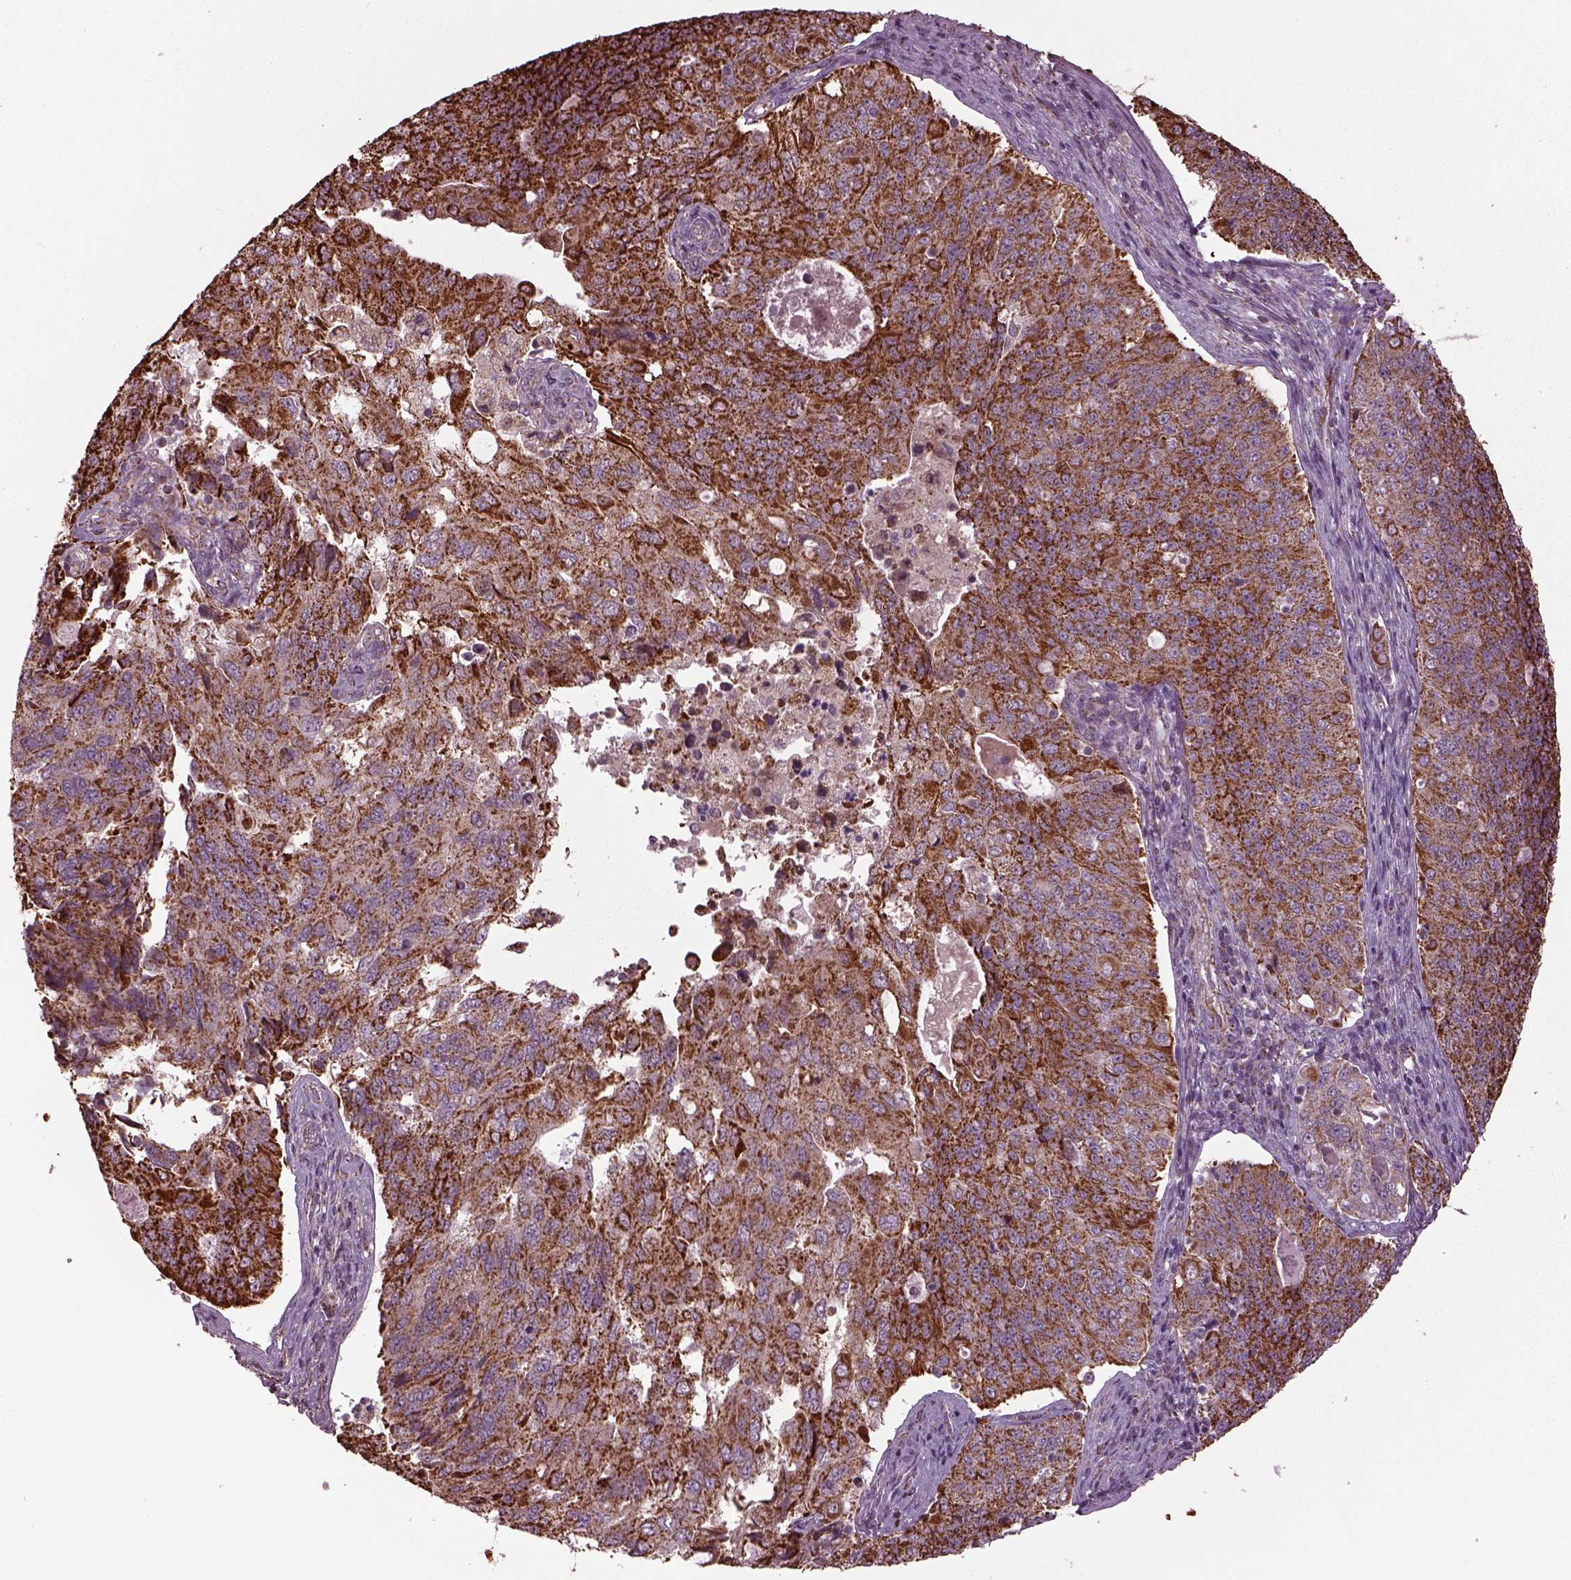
{"staining": {"intensity": "strong", "quantity": ">75%", "location": "cytoplasmic/membranous"}, "tissue": "endometrial cancer", "cell_type": "Tumor cells", "image_type": "cancer", "snomed": [{"axis": "morphology", "description": "Adenocarcinoma, NOS"}, {"axis": "topography", "description": "Endometrium"}], "caption": "Endometrial cancer (adenocarcinoma) stained with DAB immunohistochemistry (IHC) exhibits high levels of strong cytoplasmic/membranous staining in approximately >75% of tumor cells.", "gene": "TMEM254", "patient": {"sex": "female", "age": 43}}